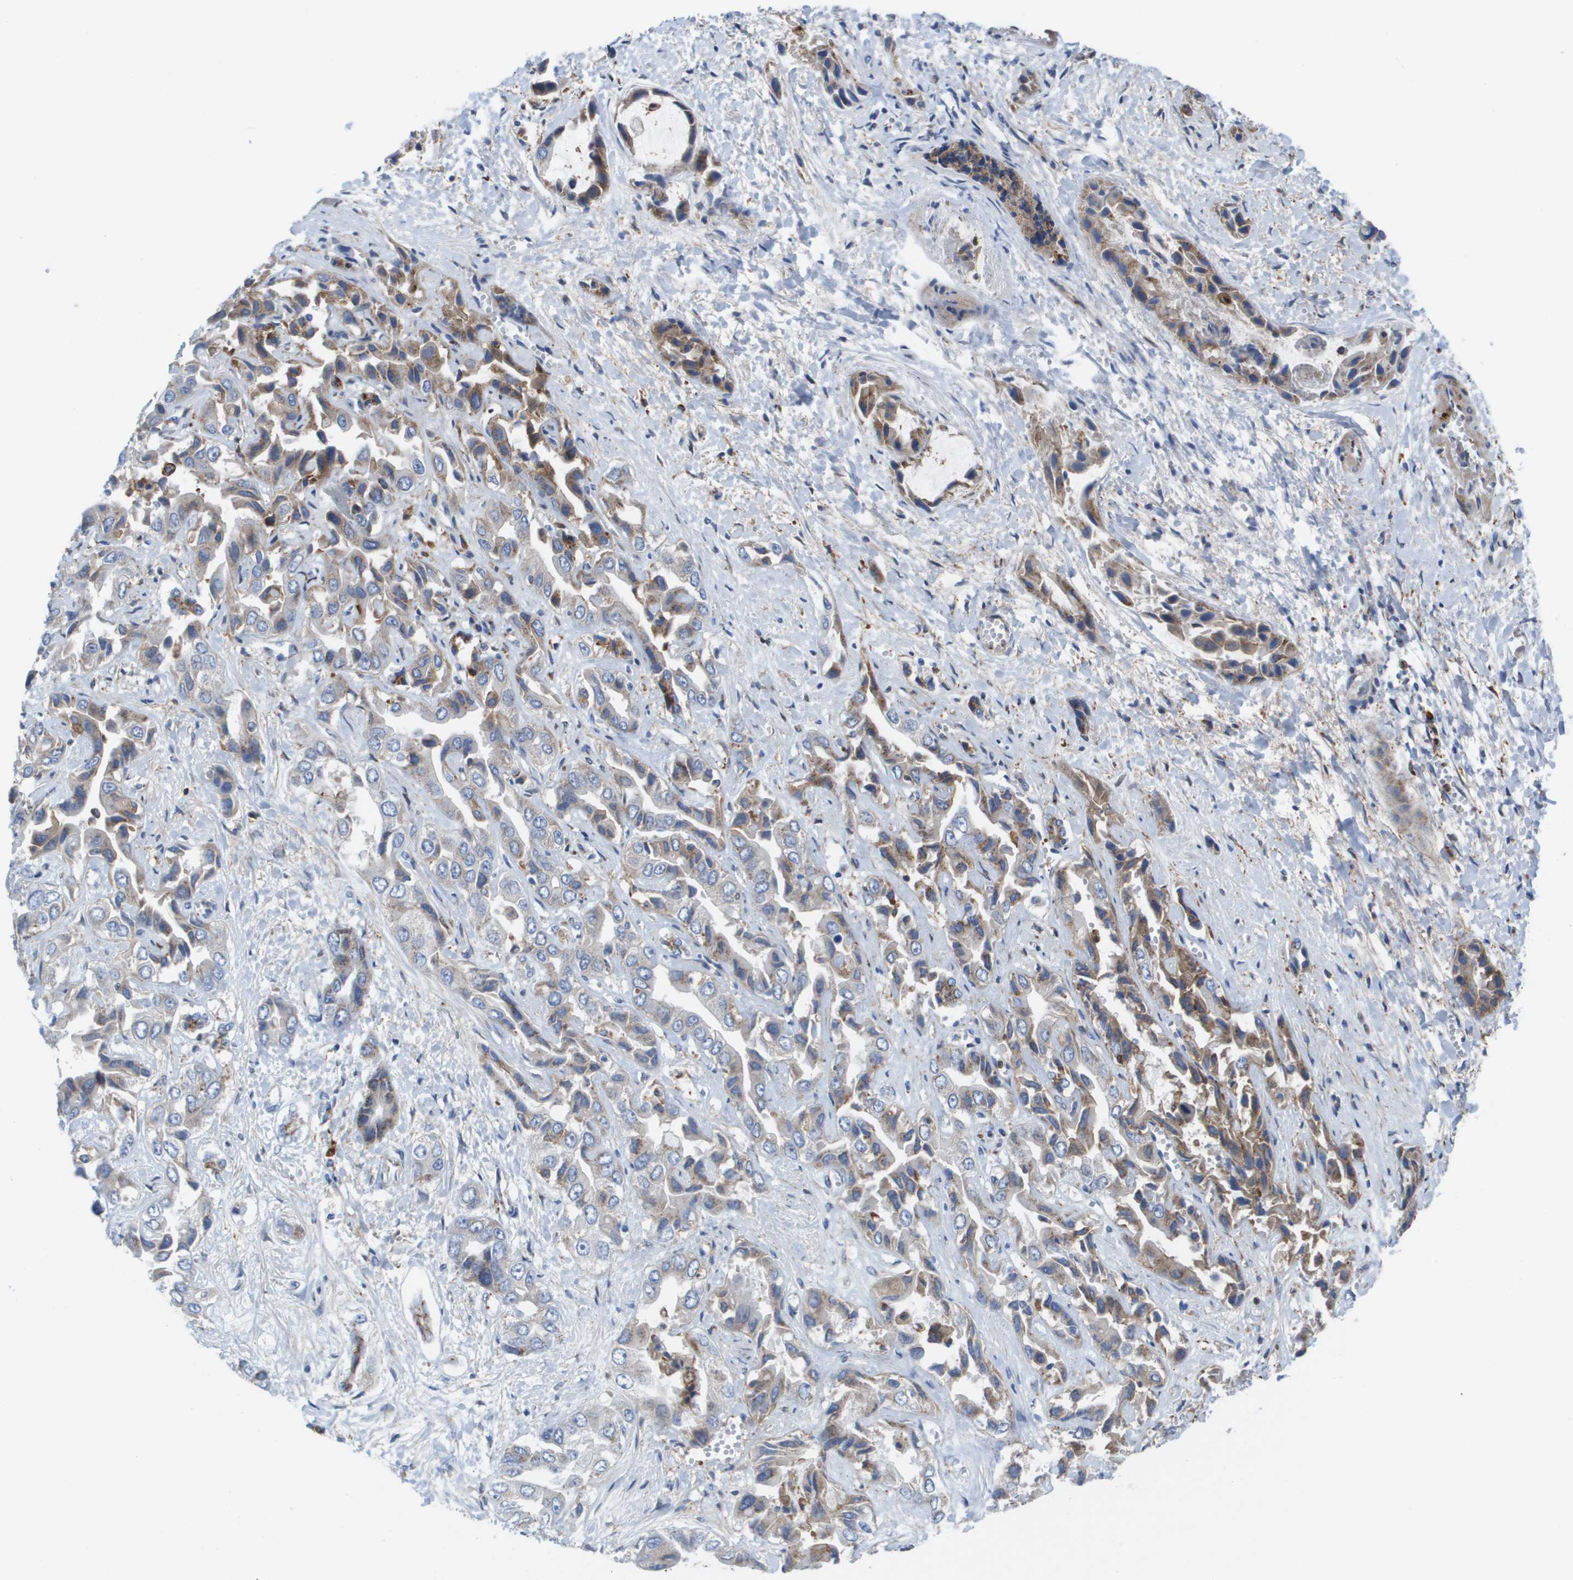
{"staining": {"intensity": "moderate", "quantity": "<25%", "location": "cytoplasmic/membranous"}, "tissue": "liver cancer", "cell_type": "Tumor cells", "image_type": "cancer", "snomed": [{"axis": "morphology", "description": "Cholangiocarcinoma"}, {"axis": "topography", "description": "Liver"}], "caption": "Cholangiocarcinoma (liver) stained with a brown dye demonstrates moderate cytoplasmic/membranous positive expression in approximately <25% of tumor cells.", "gene": "SLC37A2", "patient": {"sex": "female", "age": 52}}